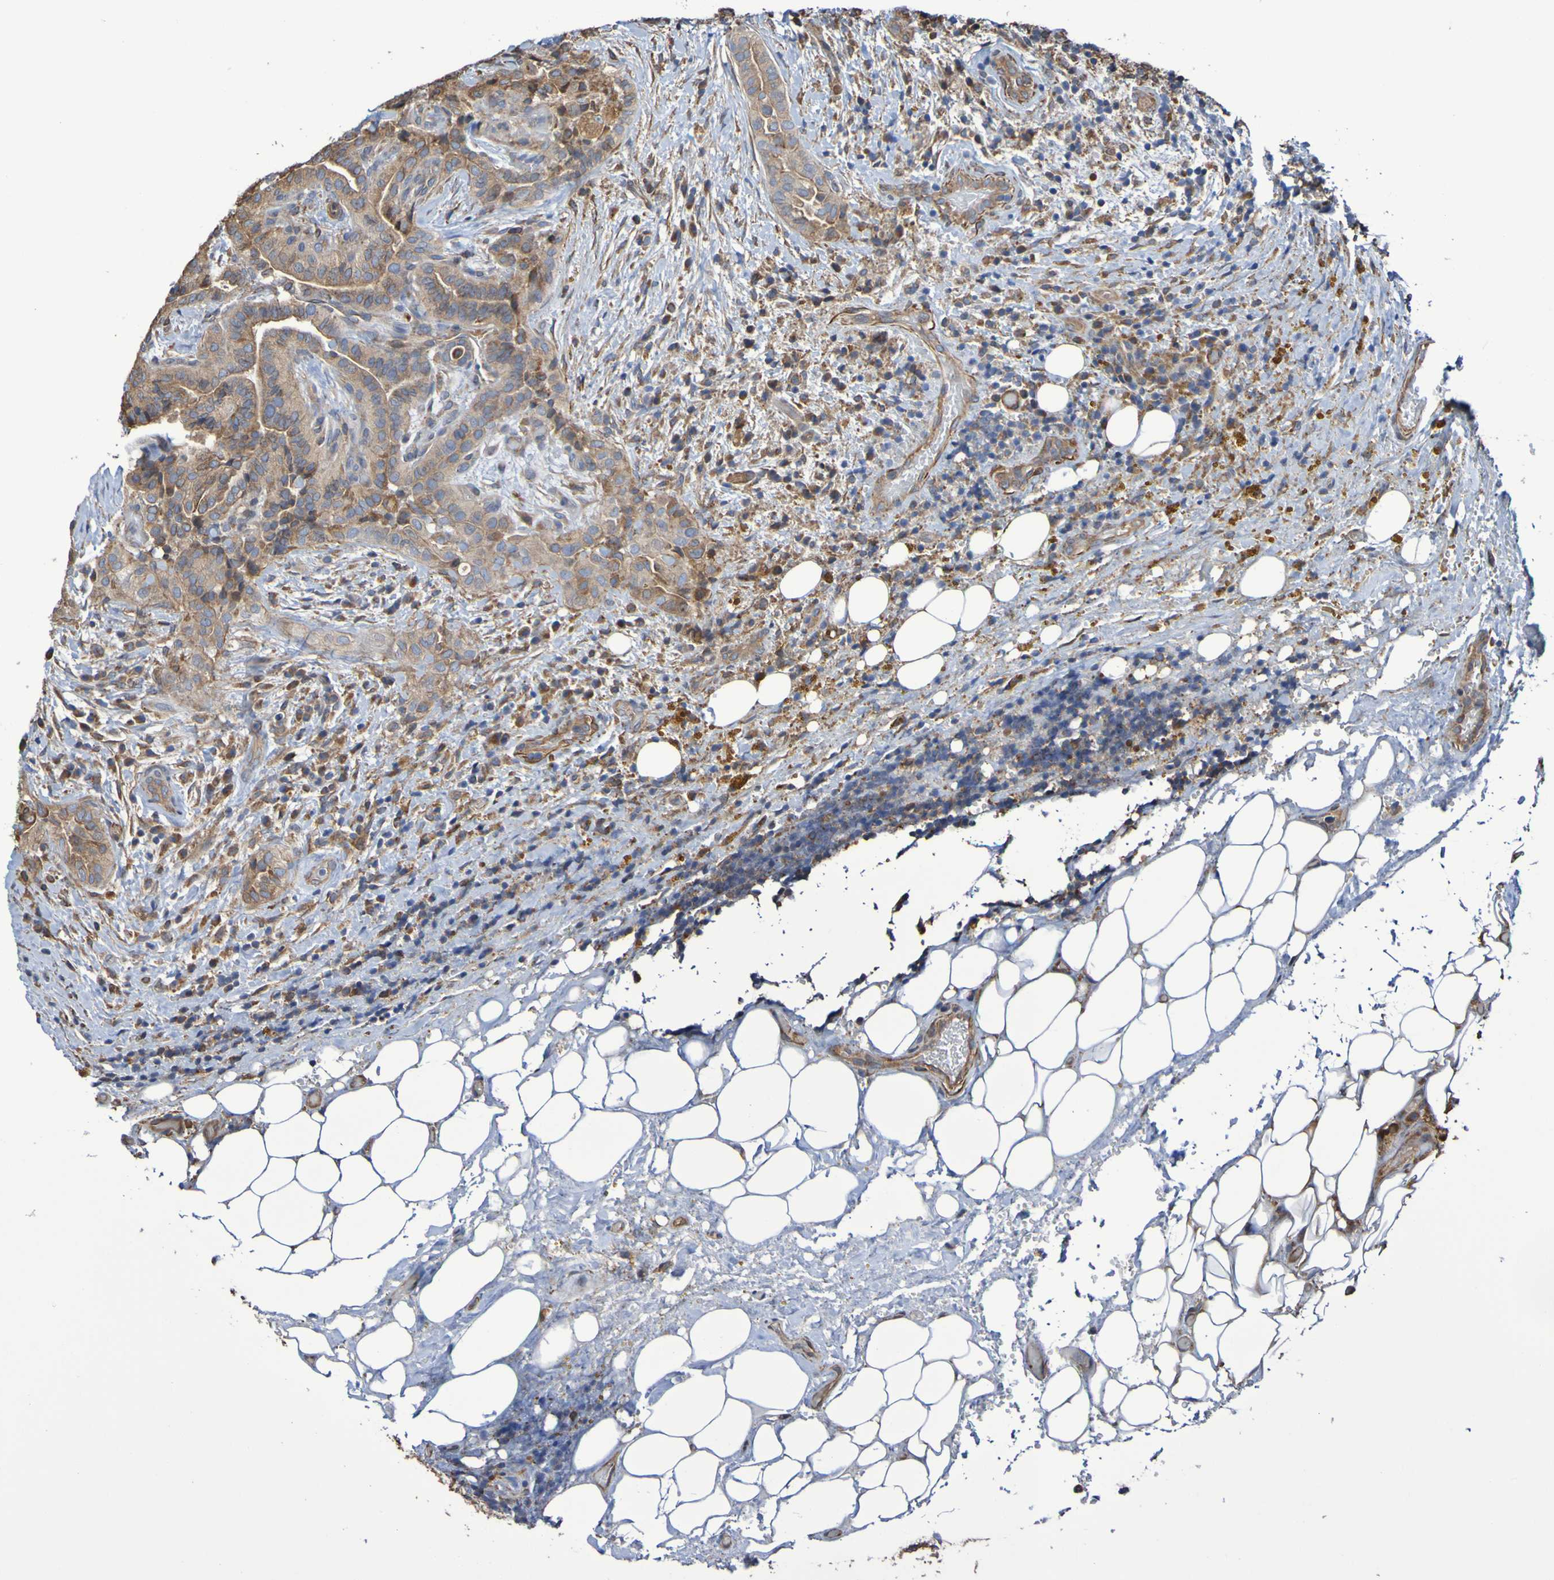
{"staining": {"intensity": "moderate", "quantity": ">75%", "location": "cytoplasmic/membranous"}, "tissue": "thyroid cancer", "cell_type": "Tumor cells", "image_type": "cancer", "snomed": [{"axis": "morphology", "description": "Papillary adenocarcinoma, NOS"}, {"axis": "topography", "description": "Thyroid gland"}], "caption": "DAB (3,3'-diaminobenzidine) immunohistochemical staining of human papillary adenocarcinoma (thyroid) reveals moderate cytoplasmic/membranous protein positivity in about >75% of tumor cells.", "gene": "RAB11A", "patient": {"sex": "male", "age": 77}}